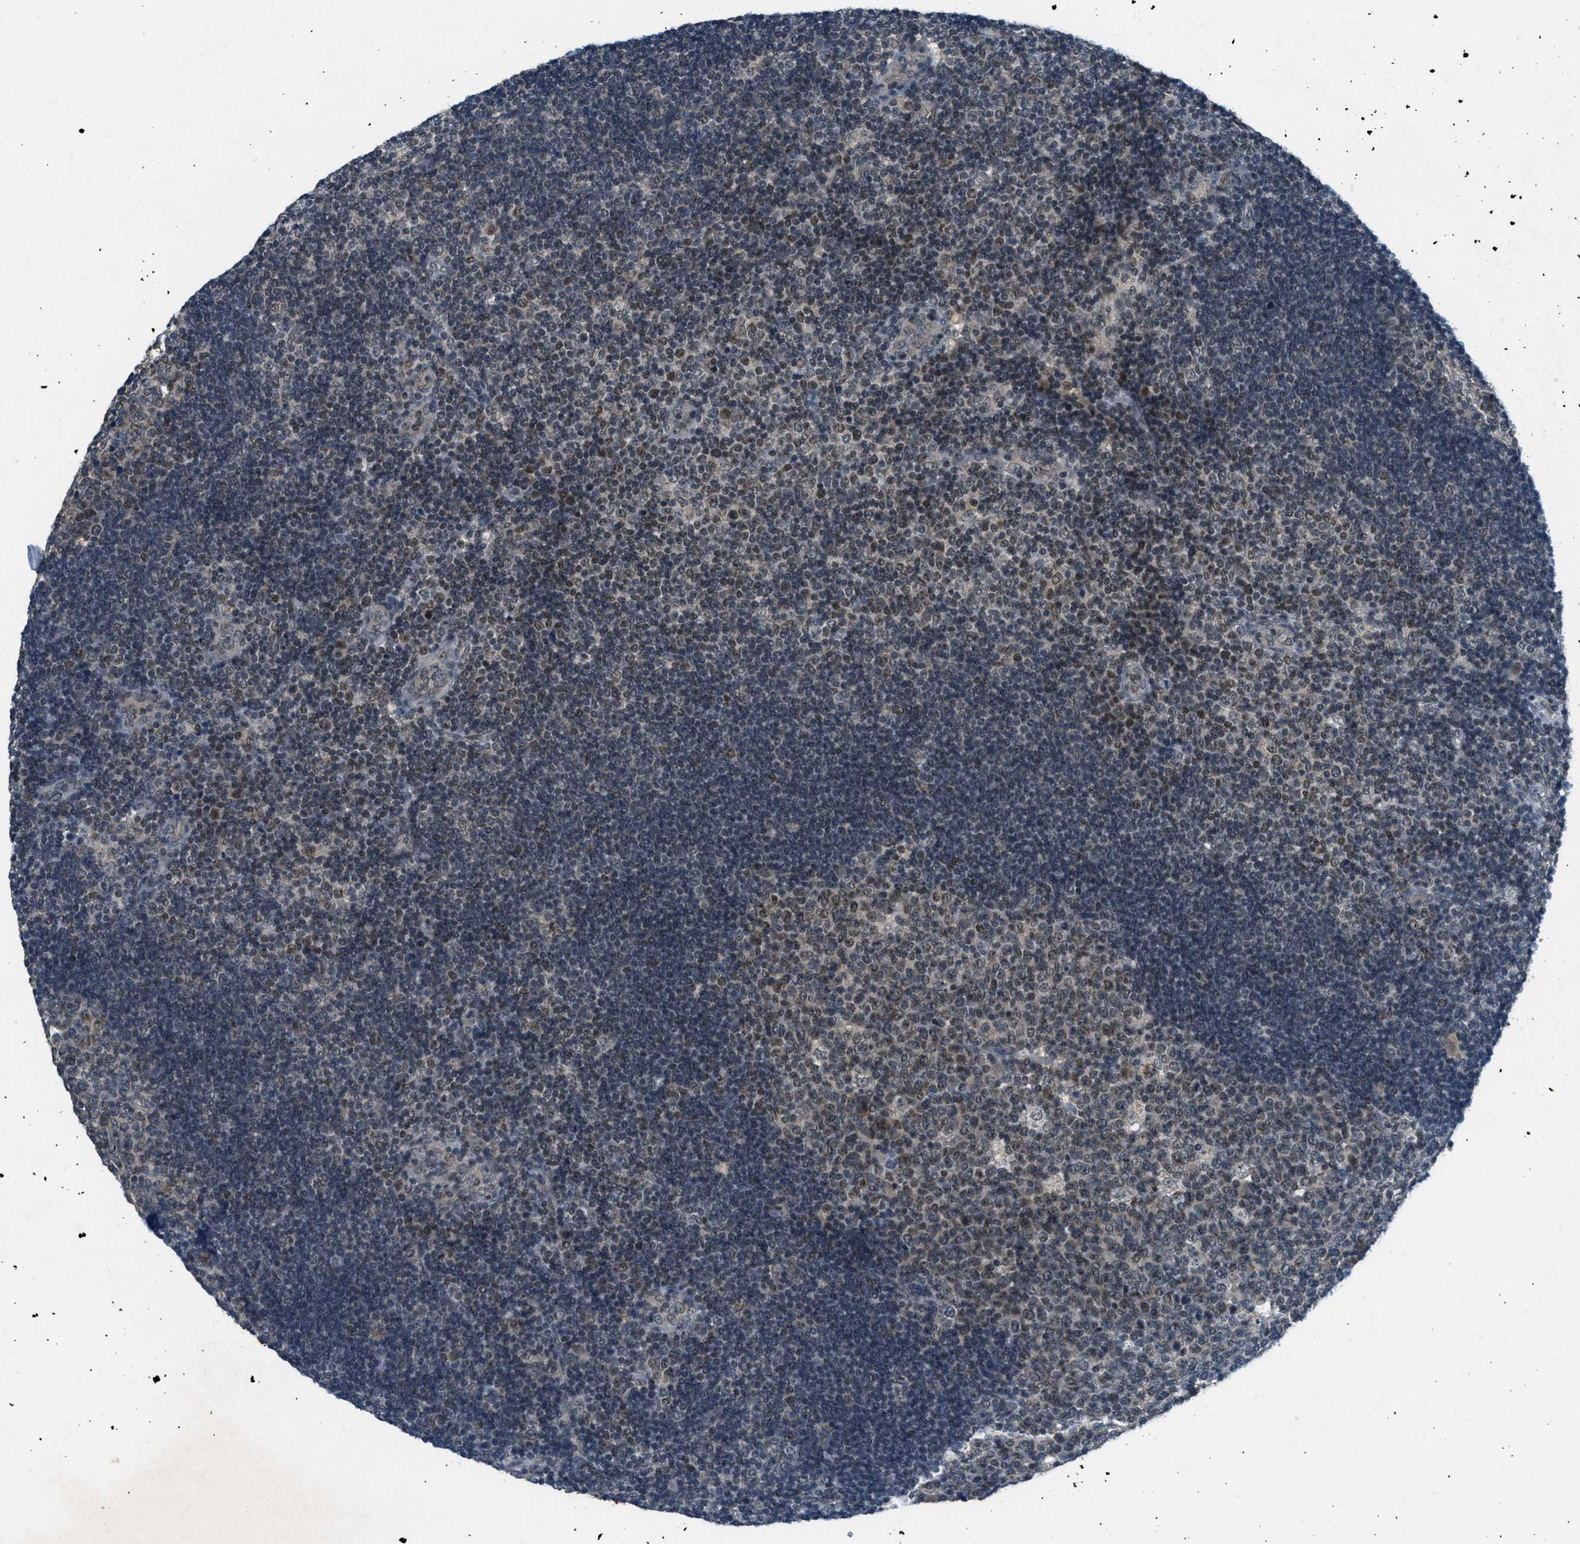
{"staining": {"intensity": "weak", "quantity": "25%-75%", "location": "cytoplasmic/membranous,nuclear"}, "tissue": "lymph node", "cell_type": "Germinal center cells", "image_type": "normal", "snomed": [{"axis": "morphology", "description": "Normal tissue, NOS"}, {"axis": "topography", "description": "Lymph node"}, {"axis": "topography", "description": "Salivary gland"}], "caption": "This histopathology image displays benign lymph node stained with immunohistochemistry (IHC) to label a protein in brown. The cytoplasmic/membranous,nuclear of germinal center cells show weak positivity for the protein. Nuclei are counter-stained blue.", "gene": "TCF20", "patient": {"sex": "male", "age": 8}}